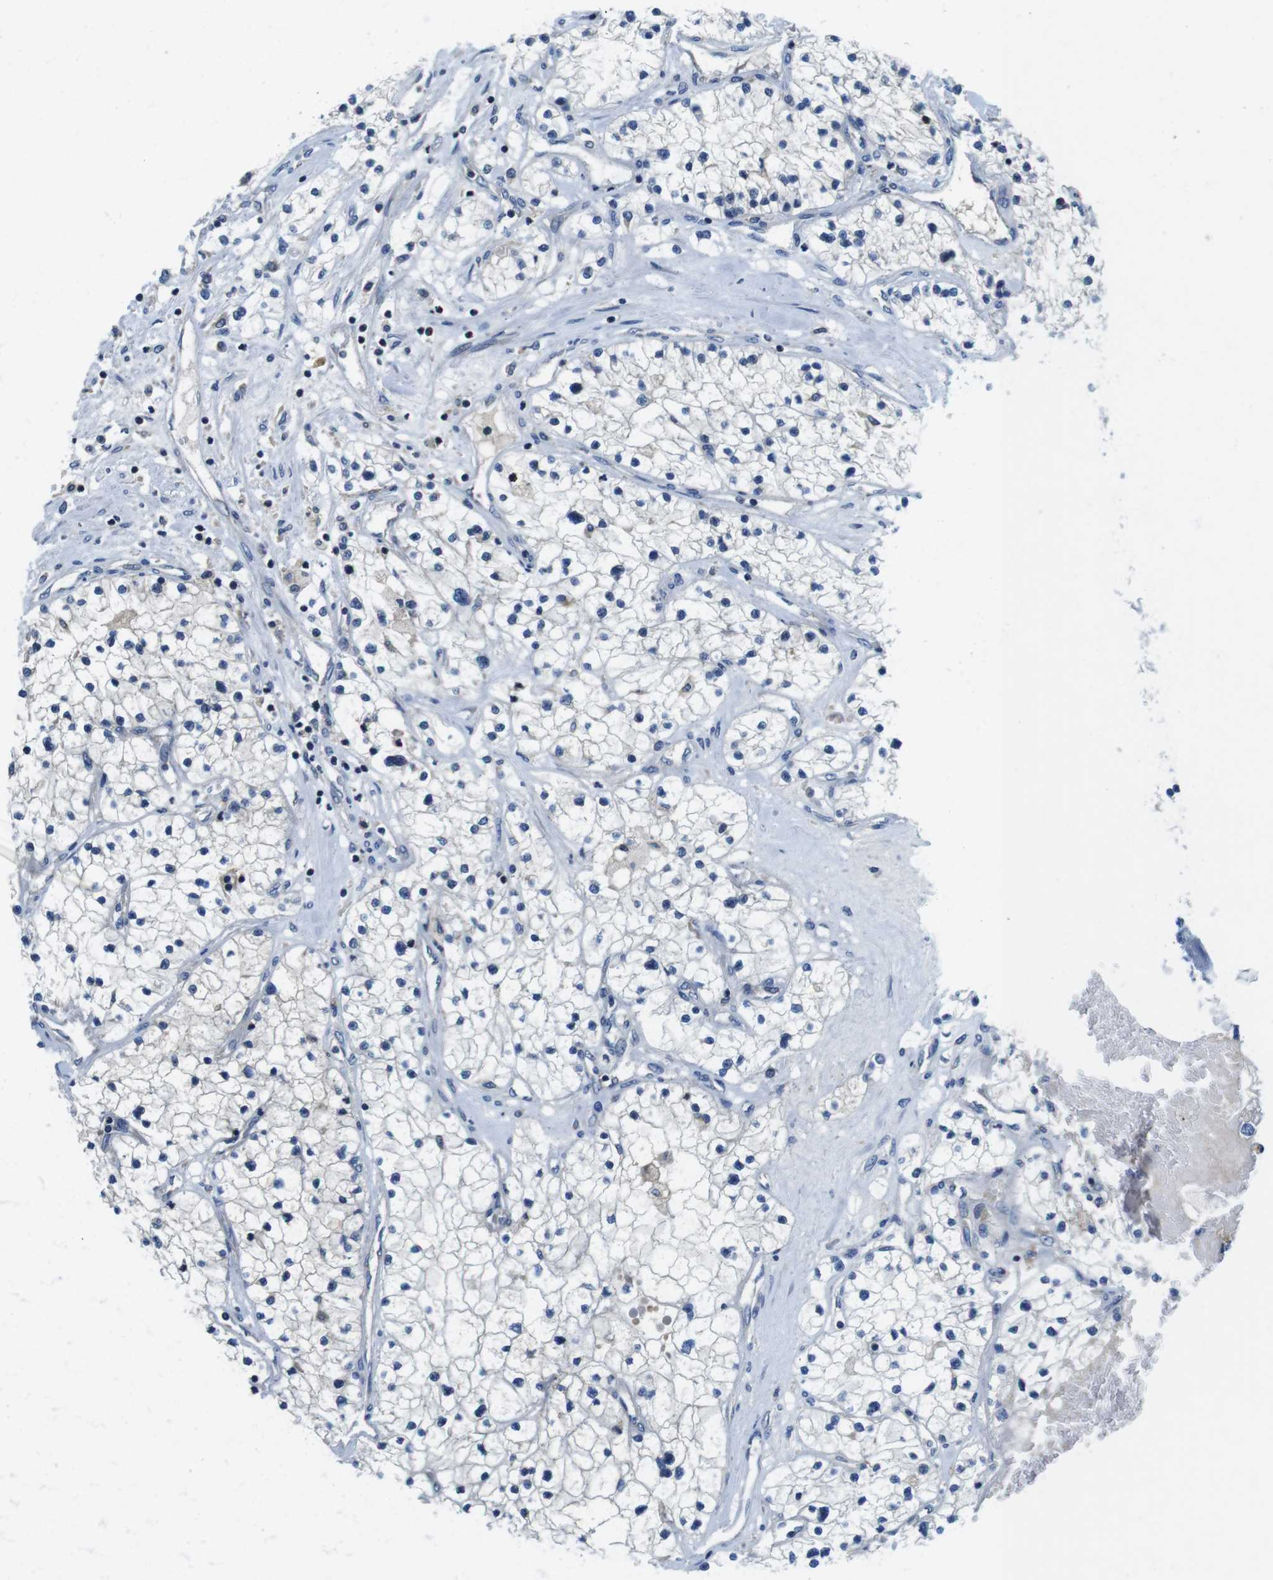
{"staining": {"intensity": "negative", "quantity": "none", "location": "none"}, "tissue": "renal cancer", "cell_type": "Tumor cells", "image_type": "cancer", "snomed": [{"axis": "morphology", "description": "Adenocarcinoma, NOS"}, {"axis": "topography", "description": "Kidney"}], "caption": "A histopathology image of human adenocarcinoma (renal) is negative for staining in tumor cells. The staining was performed using DAB (3,3'-diaminobenzidine) to visualize the protein expression in brown, while the nuclei were stained in blue with hematoxylin (Magnification: 20x).", "gene": "PIK3CD", "patient": {"sex": "male", "age": 68}}